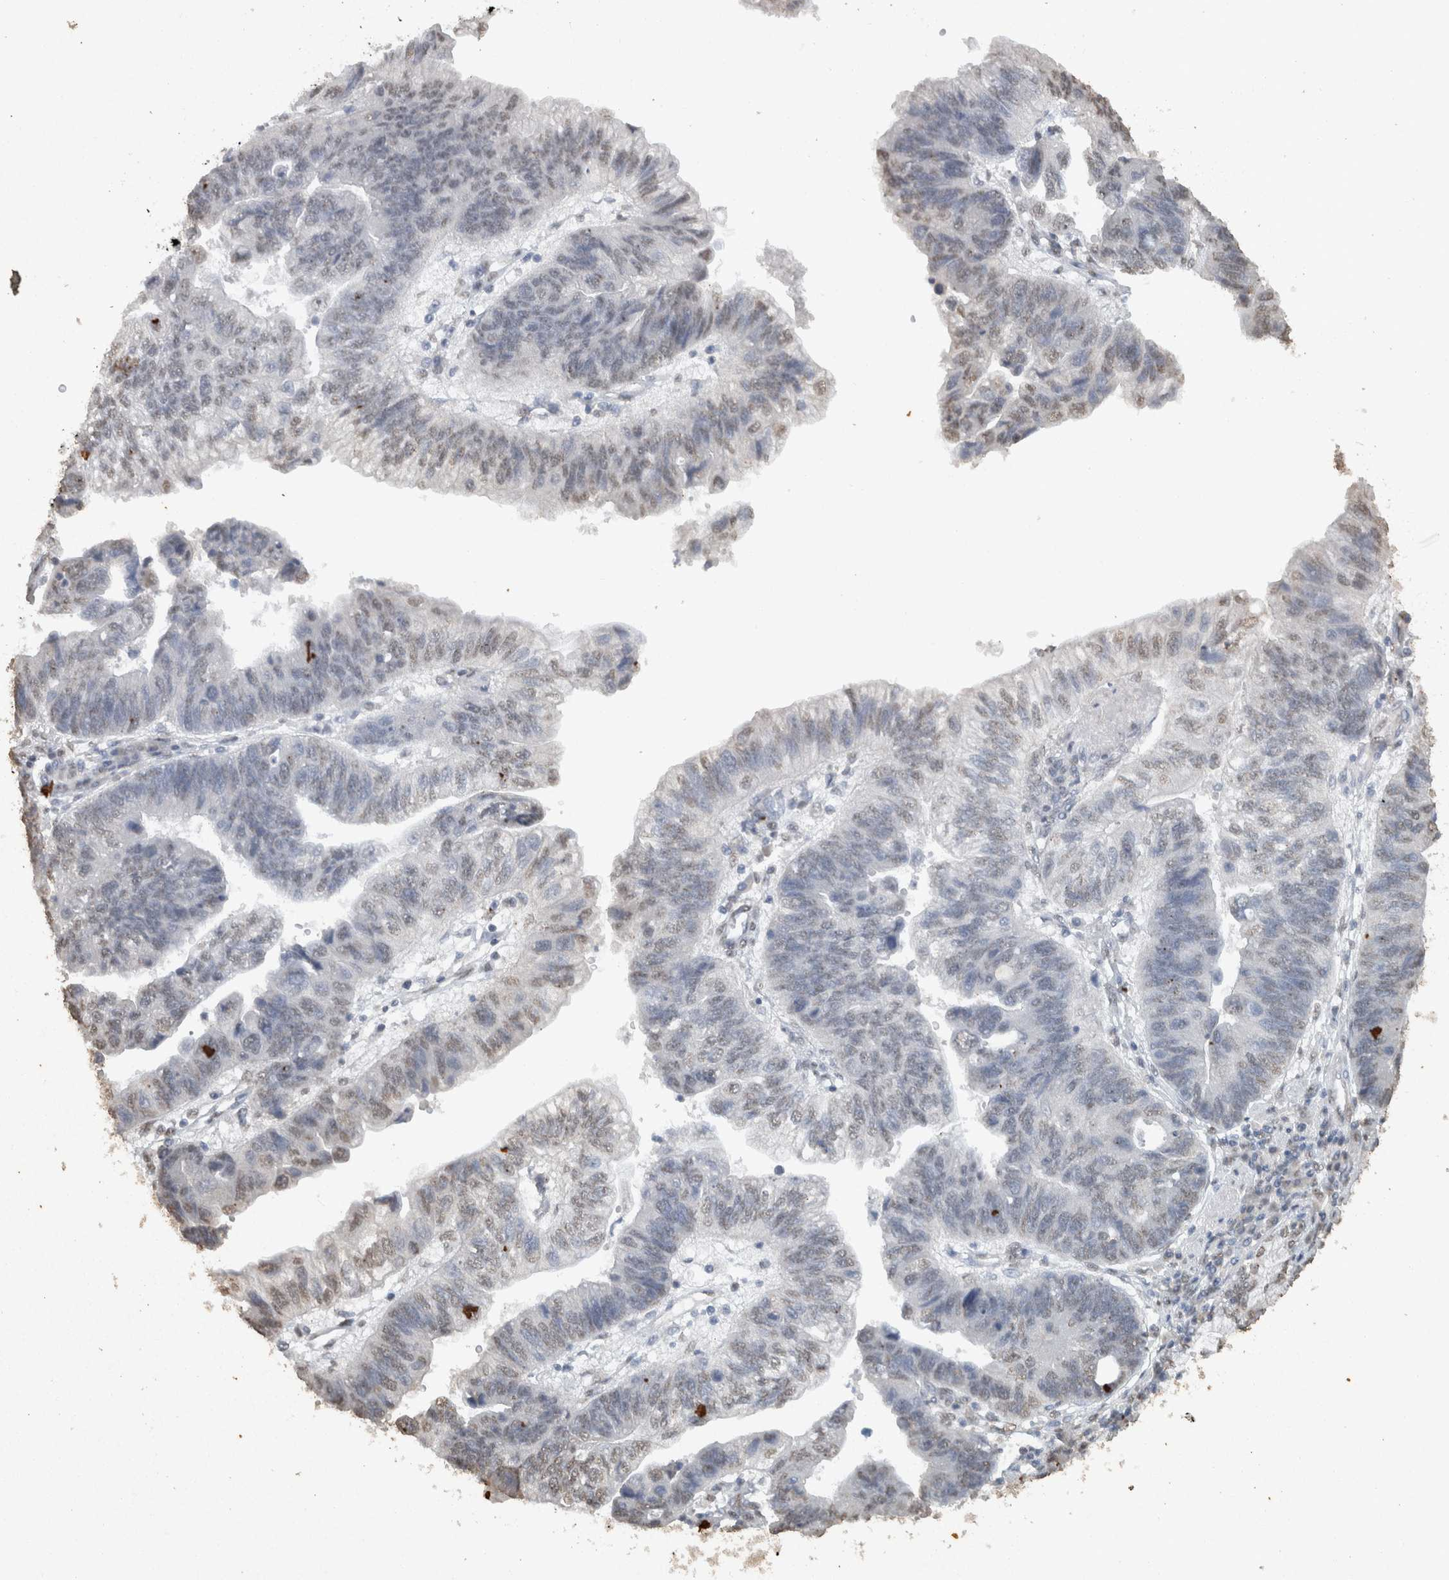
{"staining": {"intensity": "weak", "quantity": "<25%", "location": "nuclear"}, "tissue": "stomach cancer", "cell_type": "Tumor cells", "image_type": "cancer", "snomed": [{"axis": "morphology", "description": "Adenocarcinoma, NOS"}, {"axis": "topography", "description": "Stomach"}], "caption": "This is an immunohistochemistry (IHC) histopathology image of human stomach adenocarcinoma. There is no staining in tumor cells.", "gene": "HAND2", "patient": {"sex": "male", "age": 59}}